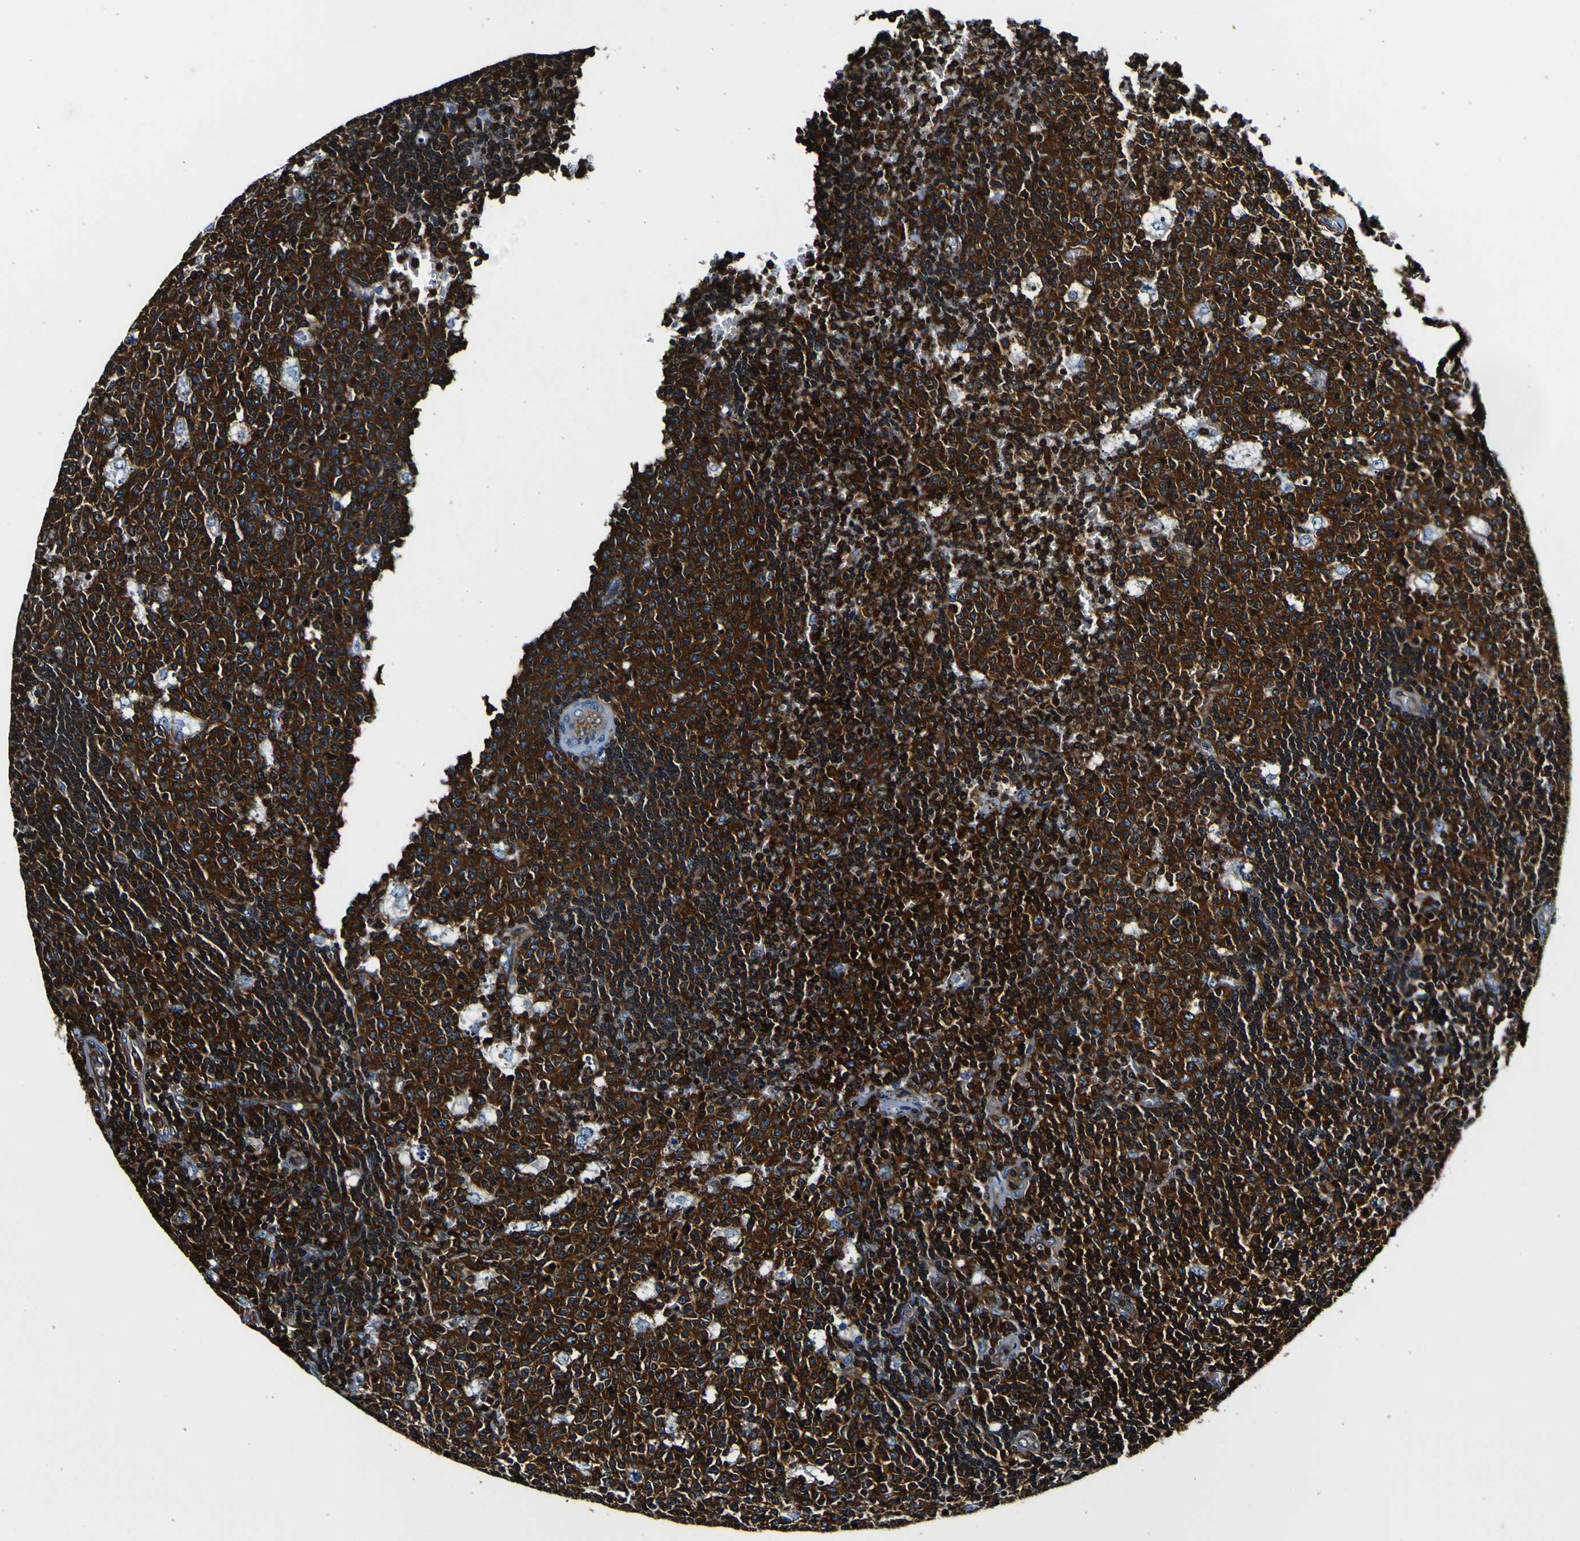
{"staining": {"intensity": "strong", "quantity": ">75%", "location": "cytoplasmic/membranous"}, "tissue": "lymph node", "cell_type": "Germinal center cells", "image_type": "normal", "snomed": [{"axis": "morphology", "description": "Normal tissue, NOS"}, {"axis": "topography", "description": "Lymph node"}, {"axis": "topography", "description": "Salivary gland"}], "caption": "Lymph node stained for a protein (brown) shows strong cytoplasmic/membranous positive positivity in about >75% of germinal center cells.", "gene": "RHOT2", "patient": {"sex": "male", "age": 8}}